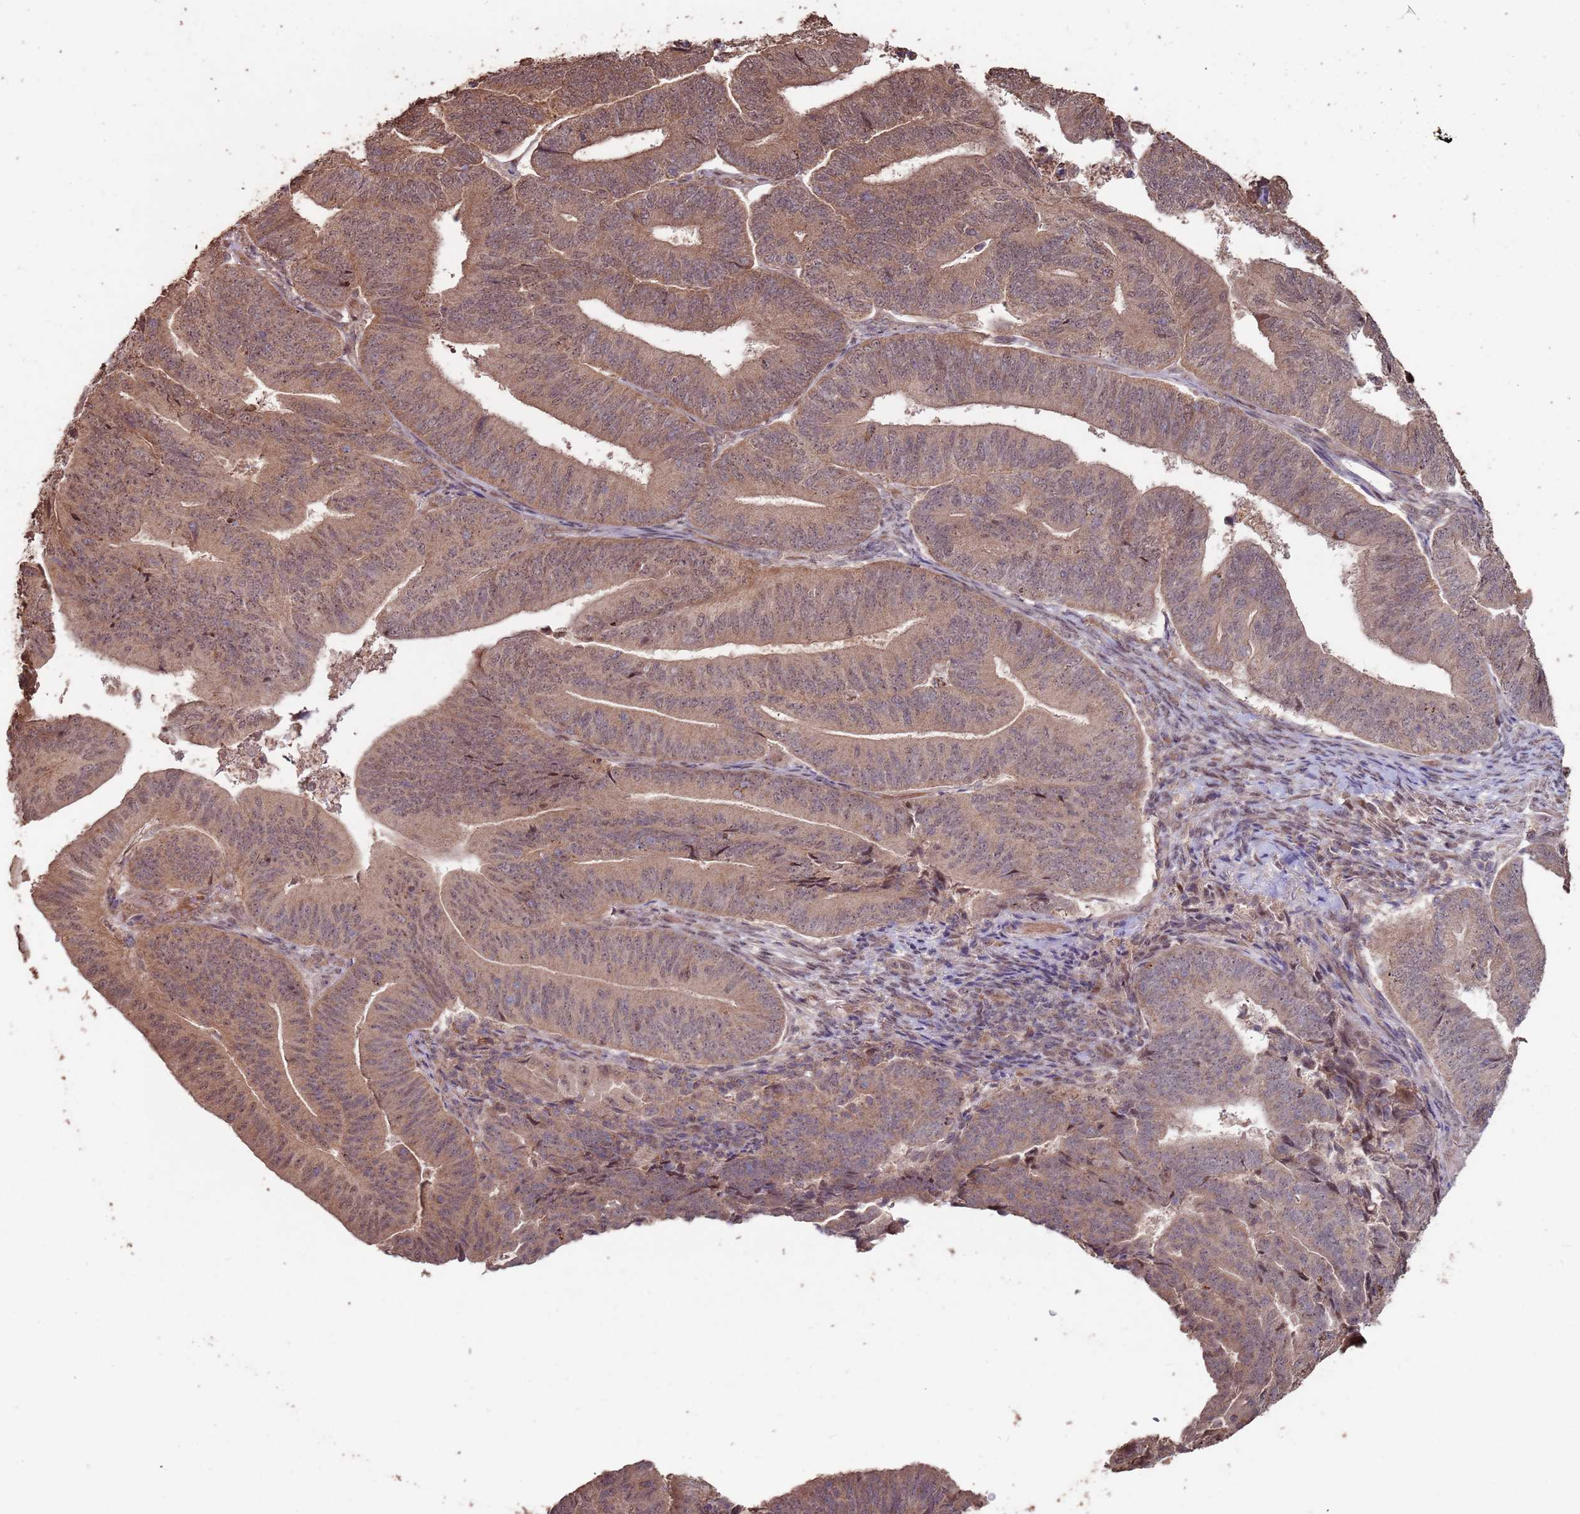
{"staining": {"intensity": "moderate", "quantity": ">75%", "location": "cytoplasmic/membranous,nuclear"}, "tissue": "endometrial cancer", "cell_type": "Tumor cells", "image_type": "cancer", "snomed": [{"axis": "morphology", "description": "Adenocarcinoma, NOS"}, {"axis": "topography", "description": "Endometrium"}], "caption": "Protein staining shows moderate cytoplasmic/membranous and nuclear staining in approximately >75% of tumor cells in endometrial cancer.", "gene": "PRR7", "patient": {"sex": "female", "age": 70}}